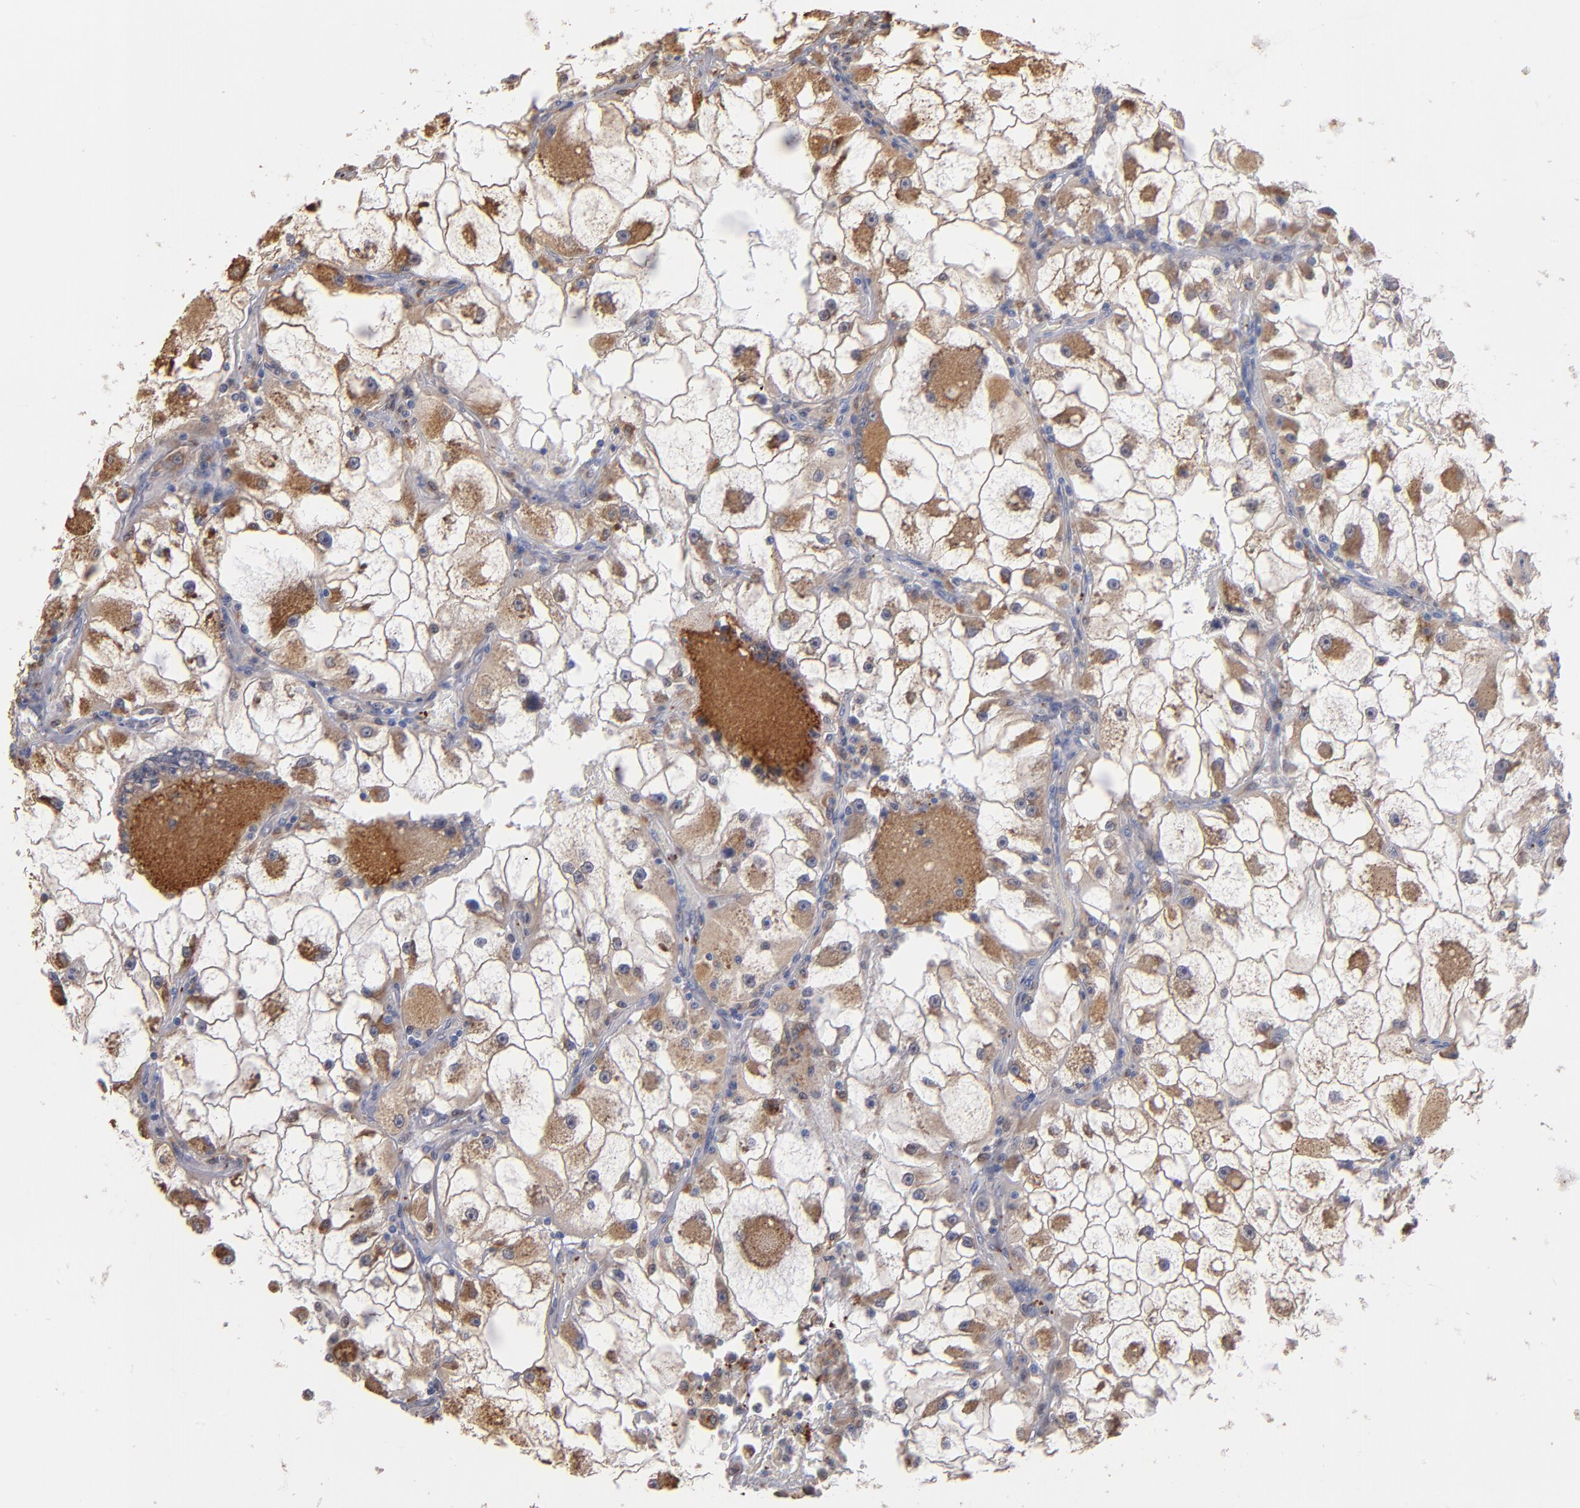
{"staining": {"intensity": "strong", "quantity": ">75%", "location": "cytoplasmic/membranous"}, "tissue": "renal cancer", "cell_type": "Tumor cells", "image_type": "cancer", "snomed": [{"axis": "morphology", "description": "Adenocarcinoma, NOS"}, {"axis": "topography", "description": "Kidney"}], "caption": "A histopathology image of adenocarcinoma (renal) stained for a protein demonstrates strong cytoplasmic/membranous brown staining in tumor cells.", "gene": "SELP", "patient": {"sex": "female", "age": 73}}